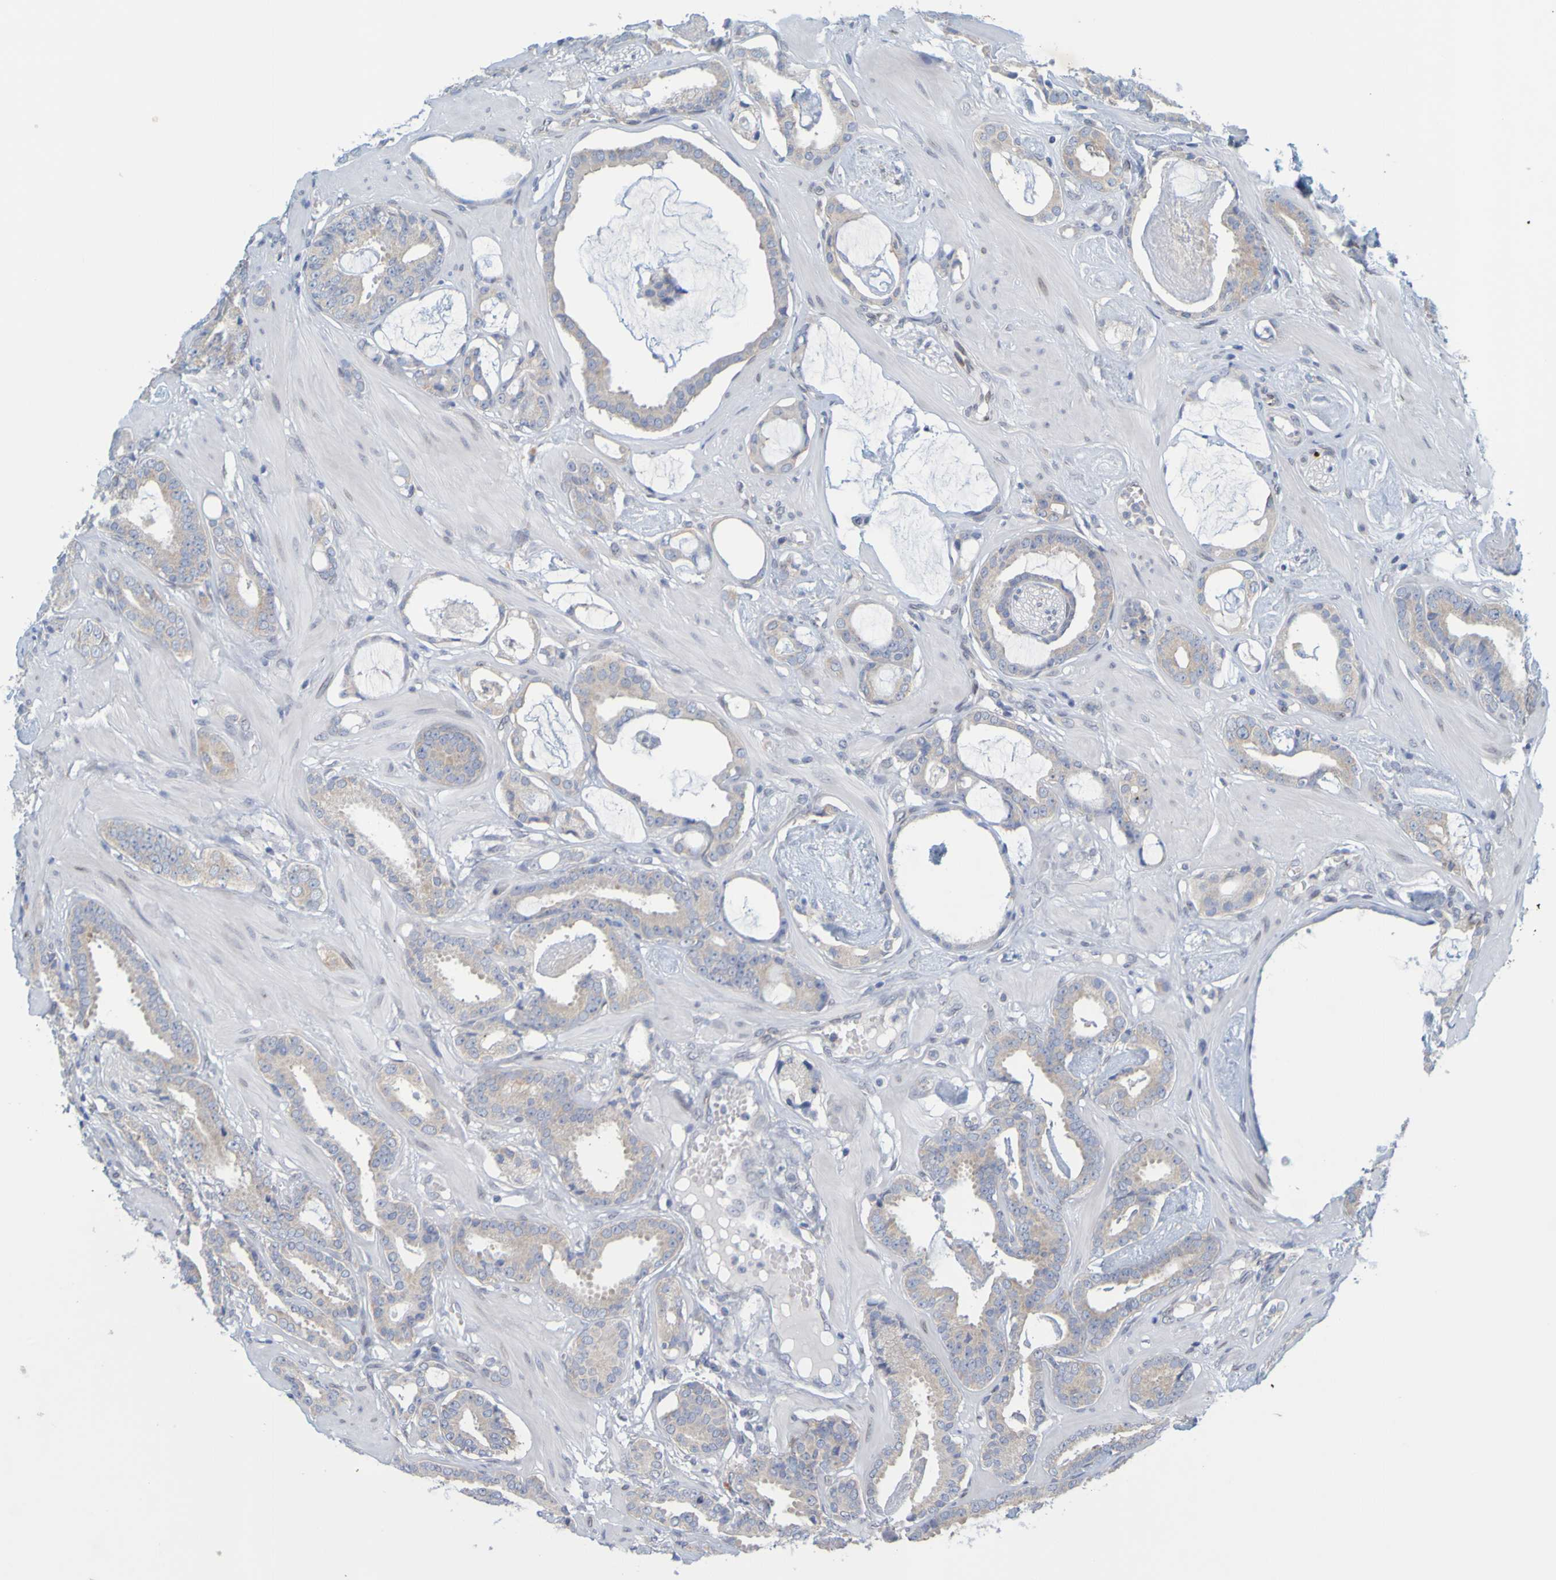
{"staining": {"intensity": "weak", "quantity": ">75%", "location": "cytoplasmic/membranous"}, "tissue": "prostate cancer", "cell_type": "Tumor cells", "image_type": "cancer", "snomed": [{"axis": "morphology", "description": "Adenocarcinoma, Low grade"}, {"axis": "topography", "description": "Prostate"}], "caption": "This image displays prostate cancer (low-grade adenocarcinoma) stained with IHC to label a protein in brown. The cytoplasmic/membranous of tumor cells show weak positivity for the protein. Nuclei are counter-stained blue.", "gene": "MAG", "patient": {"sex": "male", "age": 53}}